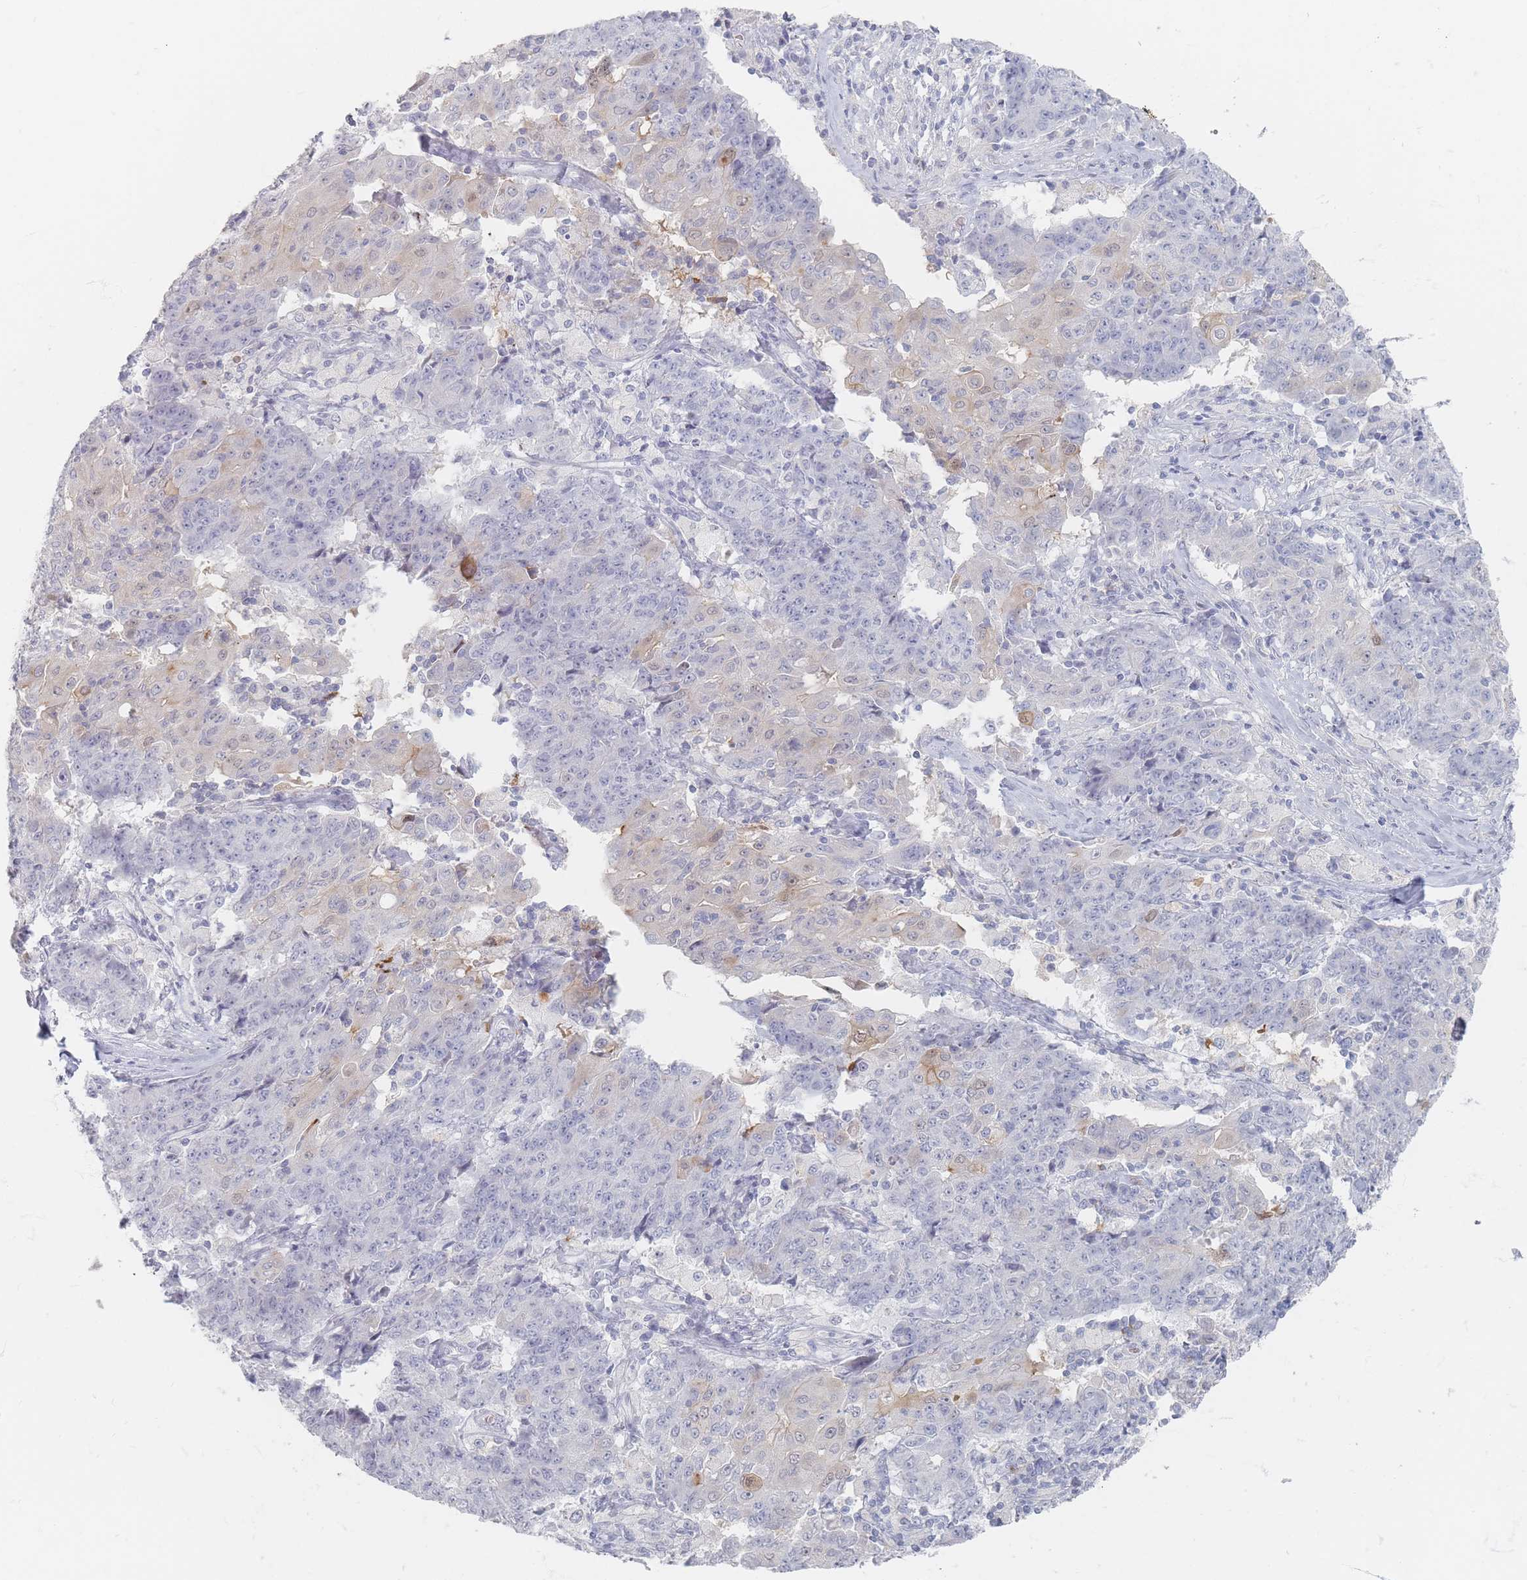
{"staining": {"intensity": "negative", "quantity": "none", "location": "none"}, "tissue": "ovarian cancer", "cell_type": "Tumor cells", "image_type": "cancer", "snomed": [{"axis": "morphology", "description": "Carcinoma, endometroid"}, {"axis": "topography", "description": "Ovary"}], "caption": "Tumor cells show no significant staining in endometroid carcinoma (ovarian).", "gene": "CD37", "patient": {"sex": "female", "age": 42}}